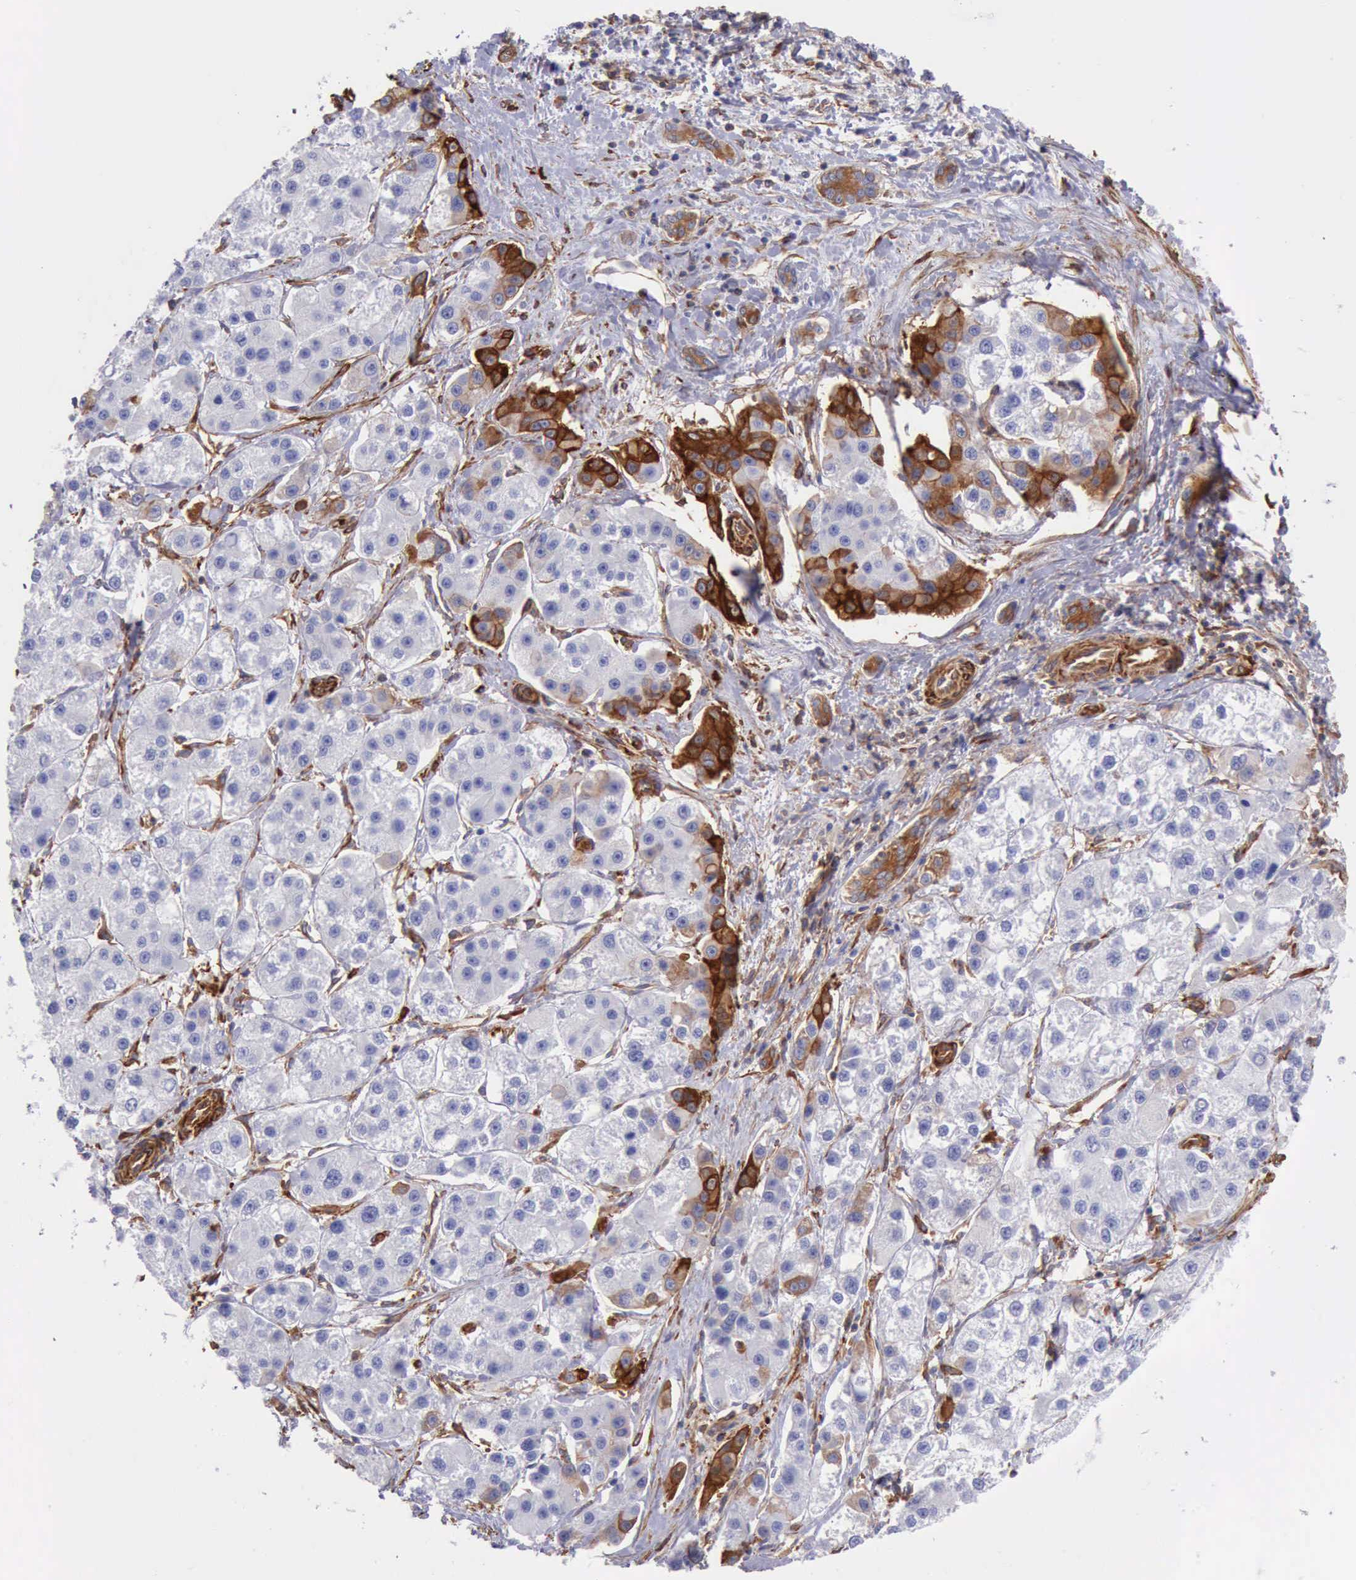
{"staining": {"intensity": "negative", "quantity": "none", "location": "none"}, "tissue": "liver cancer", "cell_type": "Tumor cells", "image_type": "cancer", "snomed": [{"axis": "morphology", "description": "Carcinoma, Hepatocellular, NOS"}, {"axis": "topography", "description": "Liver"}], "caption": "Immunohistochemical staining of human liver hepatocellular carcinoma shows no significant positivity in tumor cells.", "gene": "FLNA", "patient": {"sex": "female", "age": 85}}